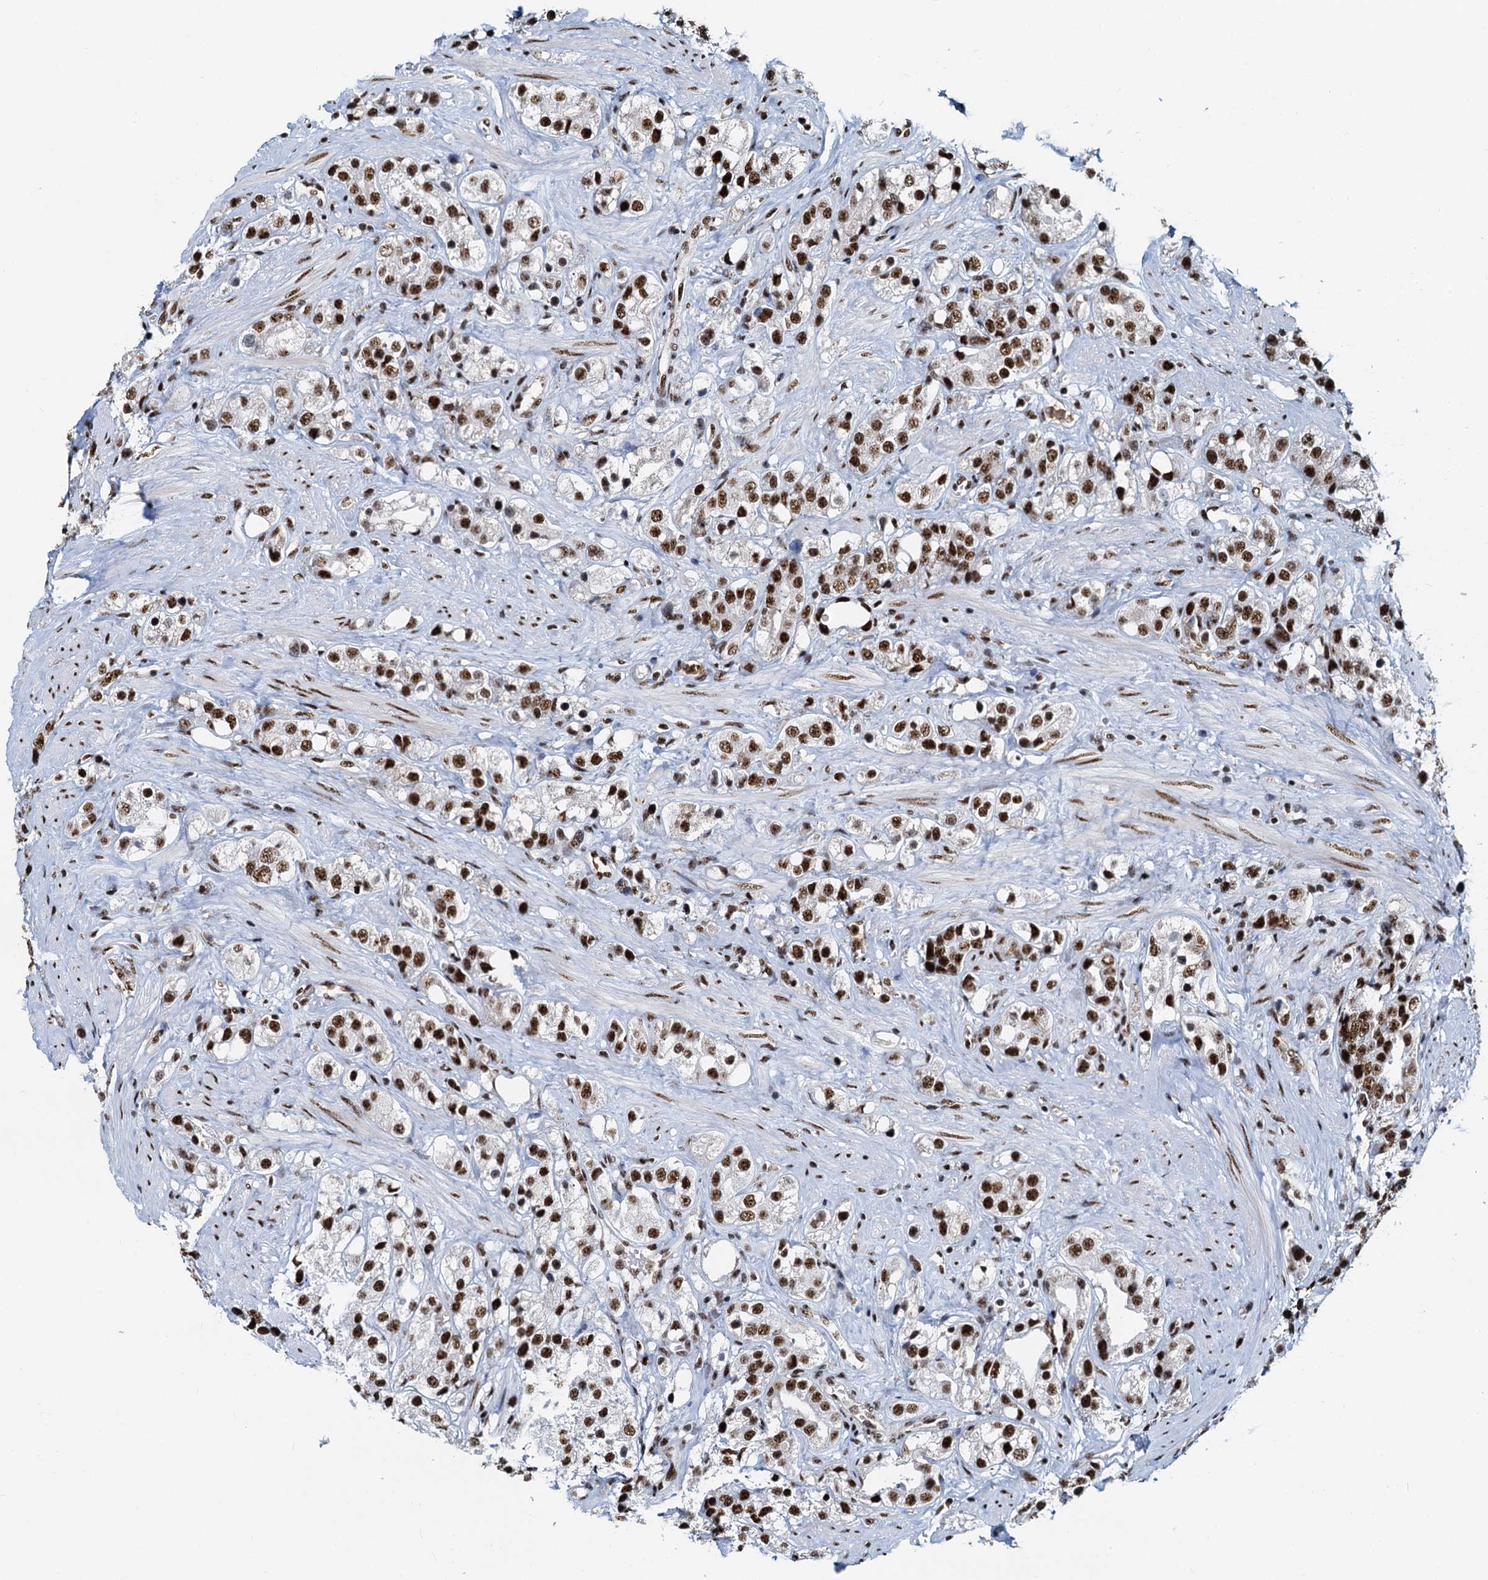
{"staining": {"intensity": "moderate", "quantity": ">75%", "location": "nuclear"}, "tissue": "prostate cancer", "cell_type": "Tumor cells", "image_type": "cancer", "snomed": [{"axis": "morphology", "description": "Adenocarcinoma, NOS"}, {"axis": "topography", "description": "Prostate"}], "caption": "Prostate cancer (adenocarcinoma) stained with a brown dye exhibits moderate nuclear positive expression in approximately >75% of tumor cells.", "gene": "RBM26", "patient": {"sex": "male", "age": 79}}